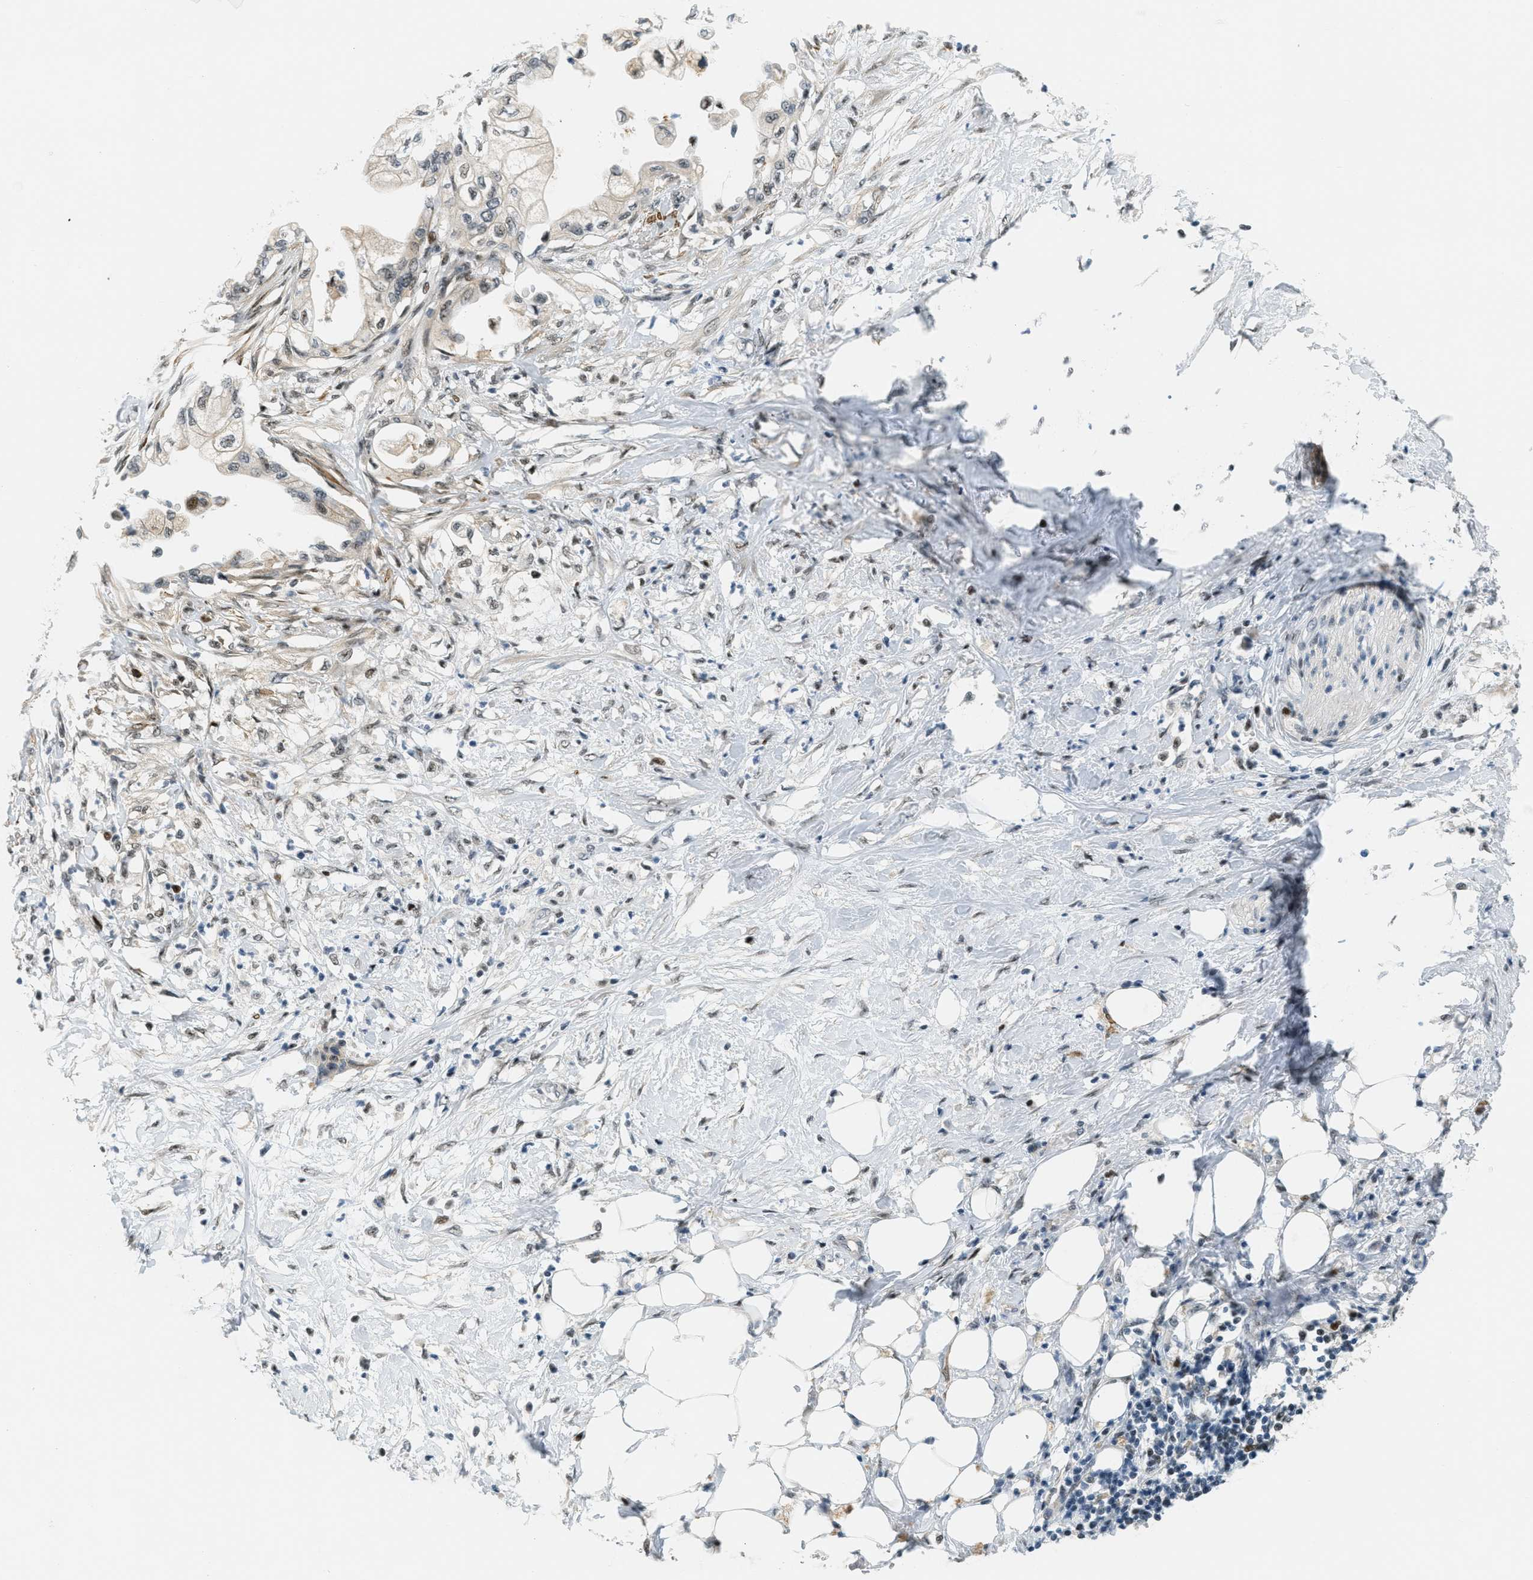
{"staining": {"intensity": "negative", "quantity": "none", "location": "none"}, "tissue": "pancreatic cancer", "cell_type": "Tumor cells", "image_type": "cancer", "snomed": [{"axis": "morphology", "description": "Normal tissue, NOS"}, {"axis": "morphology", "description": "Adenocarcinoma, NOS"}, {"axis": "topography", "description": "Pancreas"}, {"axis": "topography", "description": "Duodenum"}], "caption": "A histopathology image of pancreatic adenocarcinoma stained for a protein reveals no brown staining in tumor cells.", "gene": "ZDHHC23", "patient": {"sex": "female", "age": 60}}